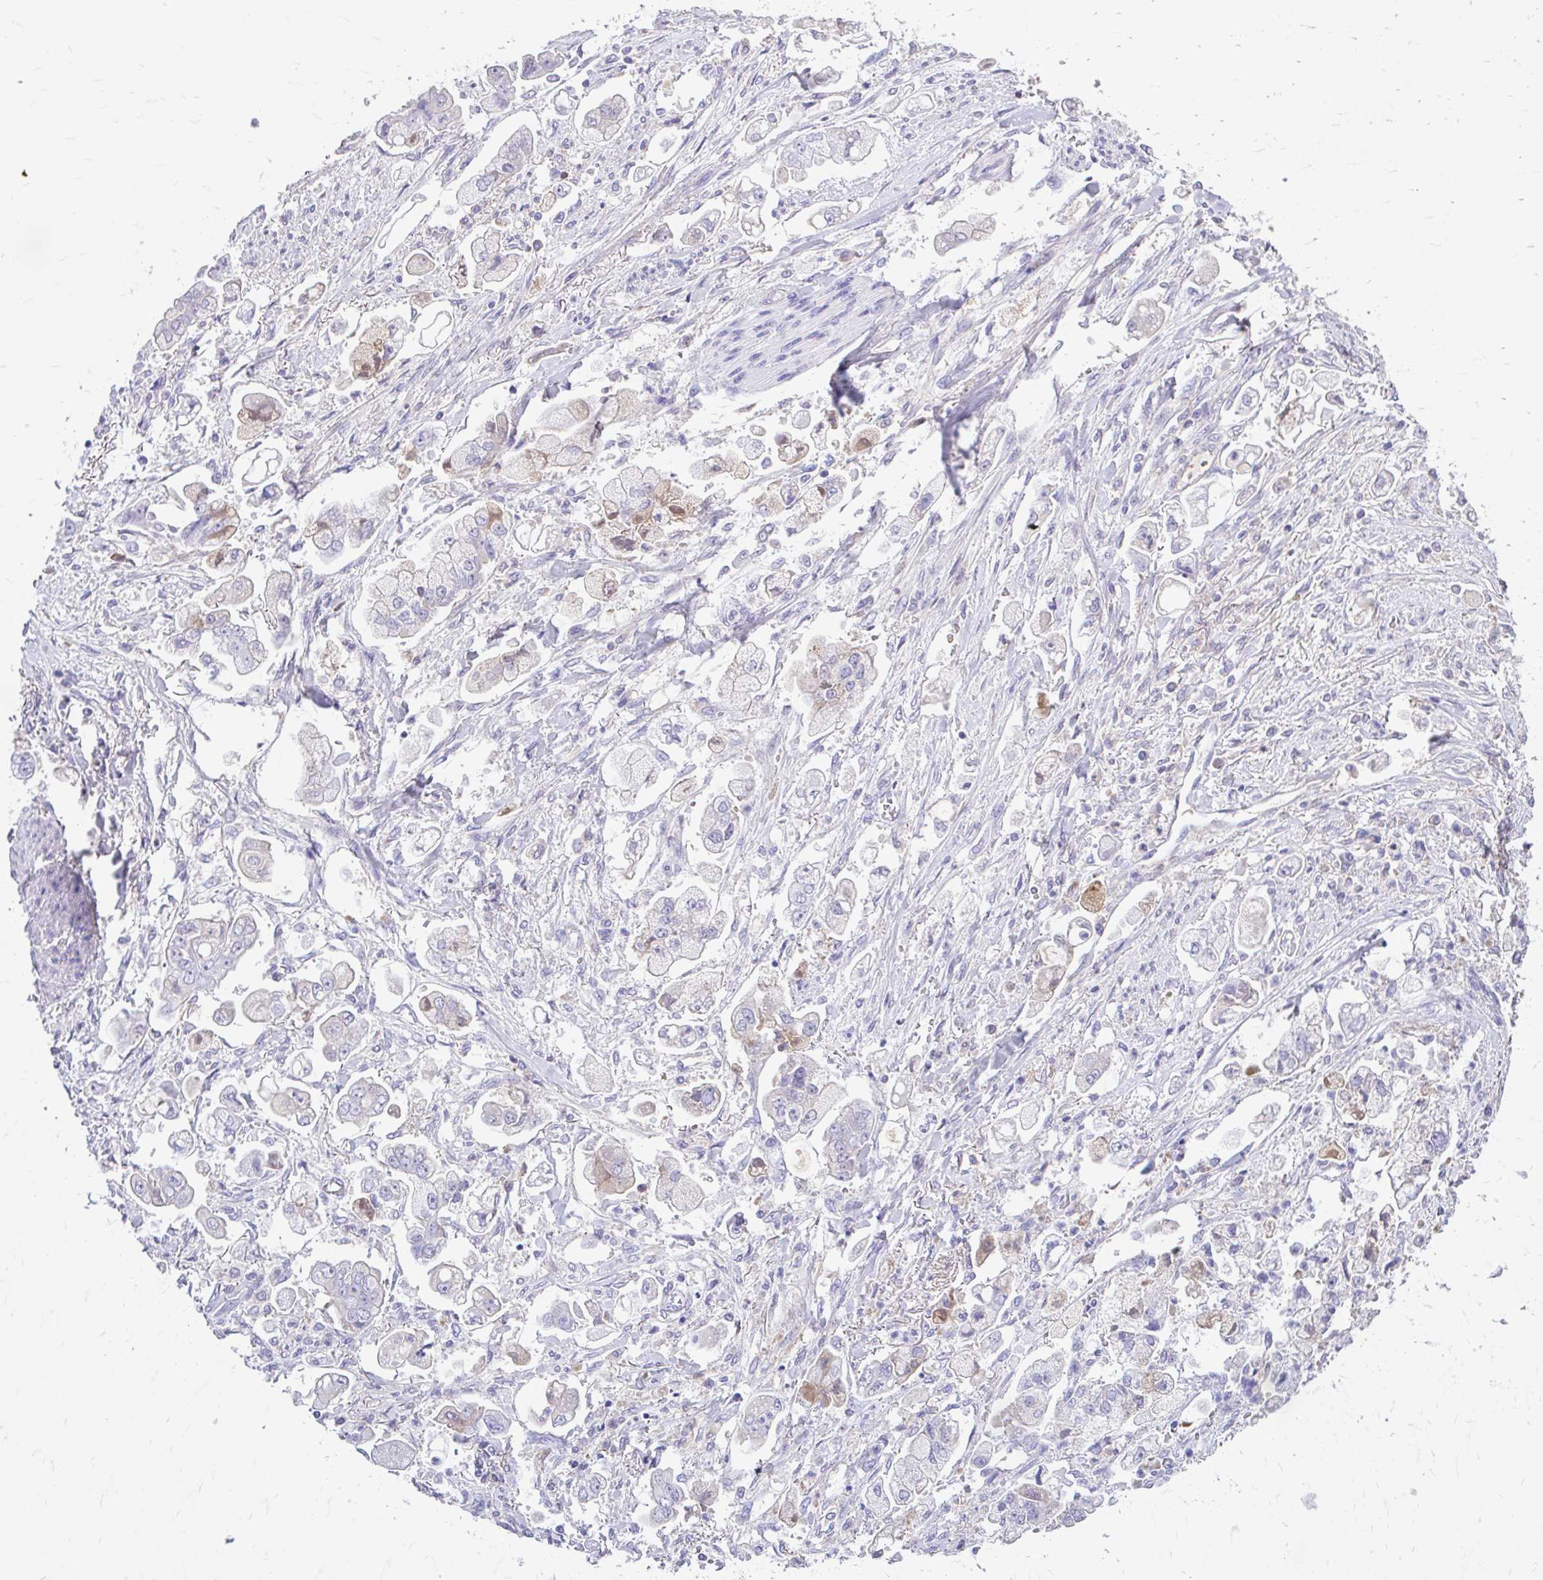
{"staining": {"intensity": "negative", "quantity": "none", "location": "none"}, "tissue": "stomach cancer", "cell_type": "Tumor cells", "image_type": "cancer", "snomed": [{"axis": "morphology", "description": "Adenocarcinoma, NOS"}, {"axis": "topography", "description": "Stomach"}], "caption": "This is an immunohistochemistry histopathology image of stomach cancer (adenocarcinoma). There is no expression in tumor cells.", "gene": "CFH", "patient": {"sex": "male", "age": 62}}